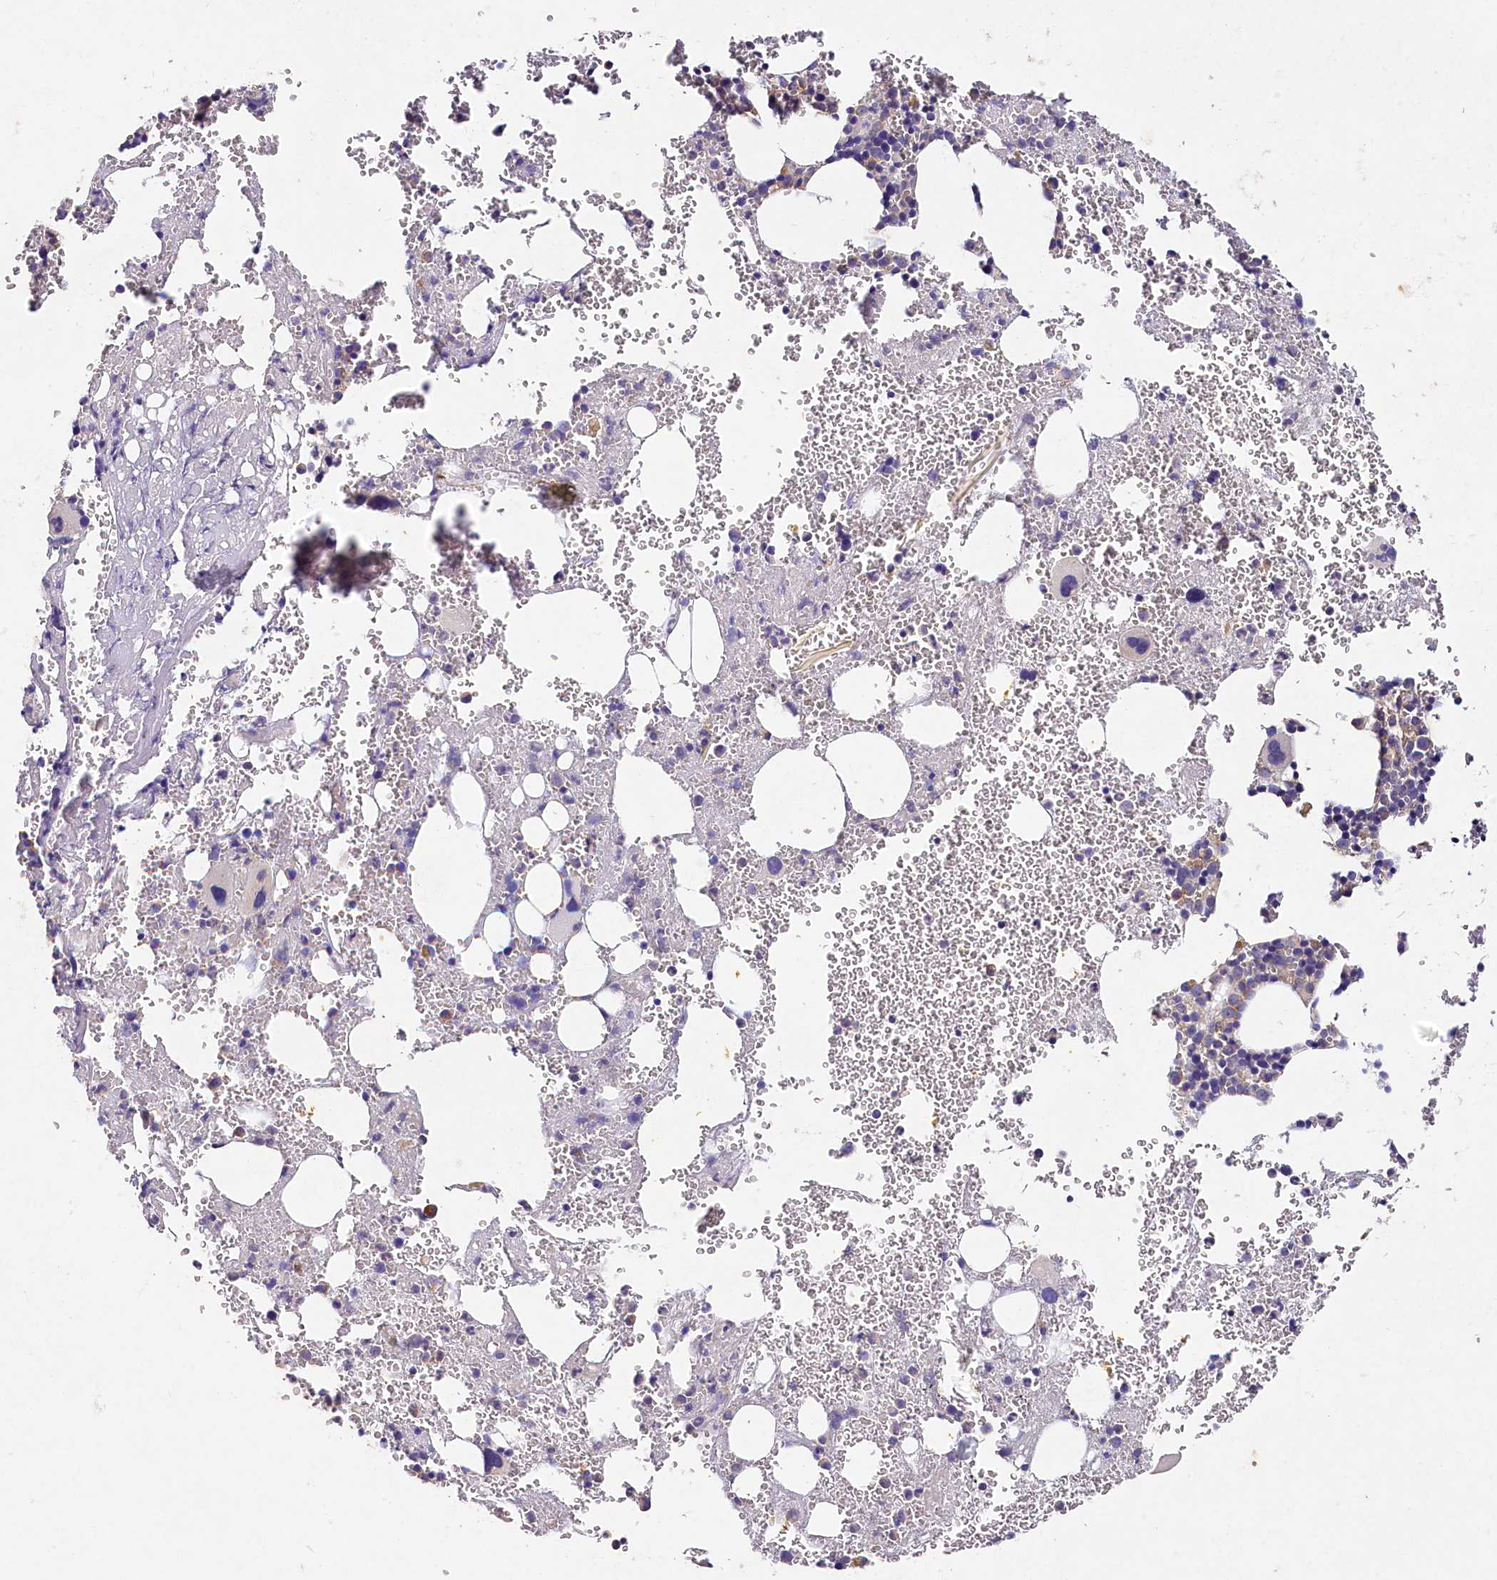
{"staining": {"intensity": "moderate", "quantity": "25%-75%", "location": "cytoplasmic/membranous"}, "tissue": "bone marrow", "cell_type": "Hematopoietic cells", "image_type": "normal", "snomed": [{"axis": "morphology", "description": "Normal tissue, NOS"}, {"axis": "topography", "description": "Bone marrow"}], "caption": "Moderate cytoplasmic/membranous staining is present in about 25%-75% of hematopoietic cells in benign bone marrow. (DAB IHC with brightfield microscopy, high magnification).", "gene": "ST7L", "patient": {"sex": "male", "age": 61}}